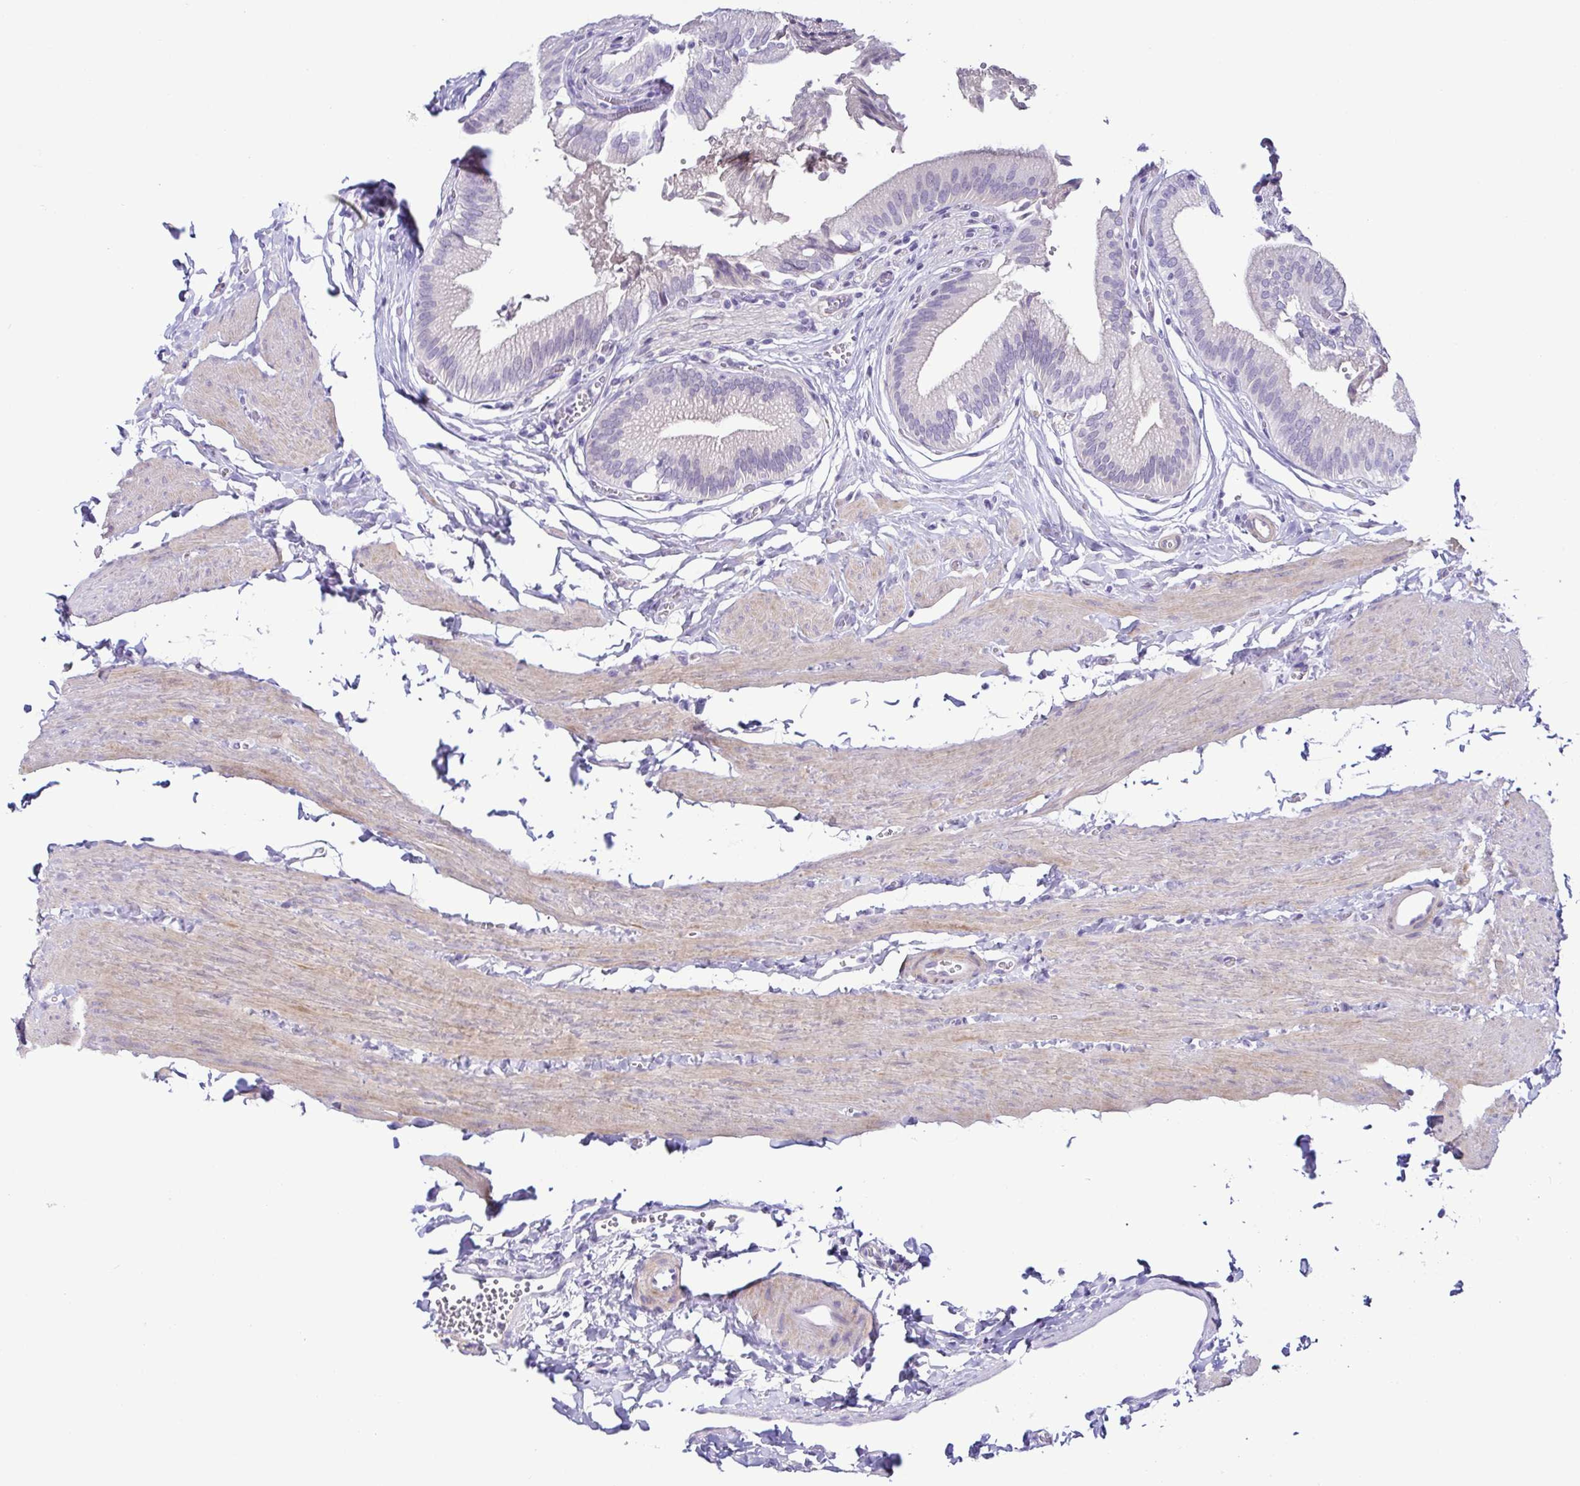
{"staining": {"intensity": "negative", "quantity": "none", "location": "none"}, "tissue": "gallbladder", "cell_type": "Glandular cells", "image_type": "normal", "snomed": [{"axis": "morphology", "description": "Normal tissue, NOS"}, {"axis": "topography", "description": "Gallbladder"}, {"axis": "topography", "description": "Peripheral nerve tissue"}], "caption": "Human gallbladder stained for a protein using IHC displays no expression in glandular cells.", "gene": "TERT", "patient": {"sex": "male", "age": 17}}